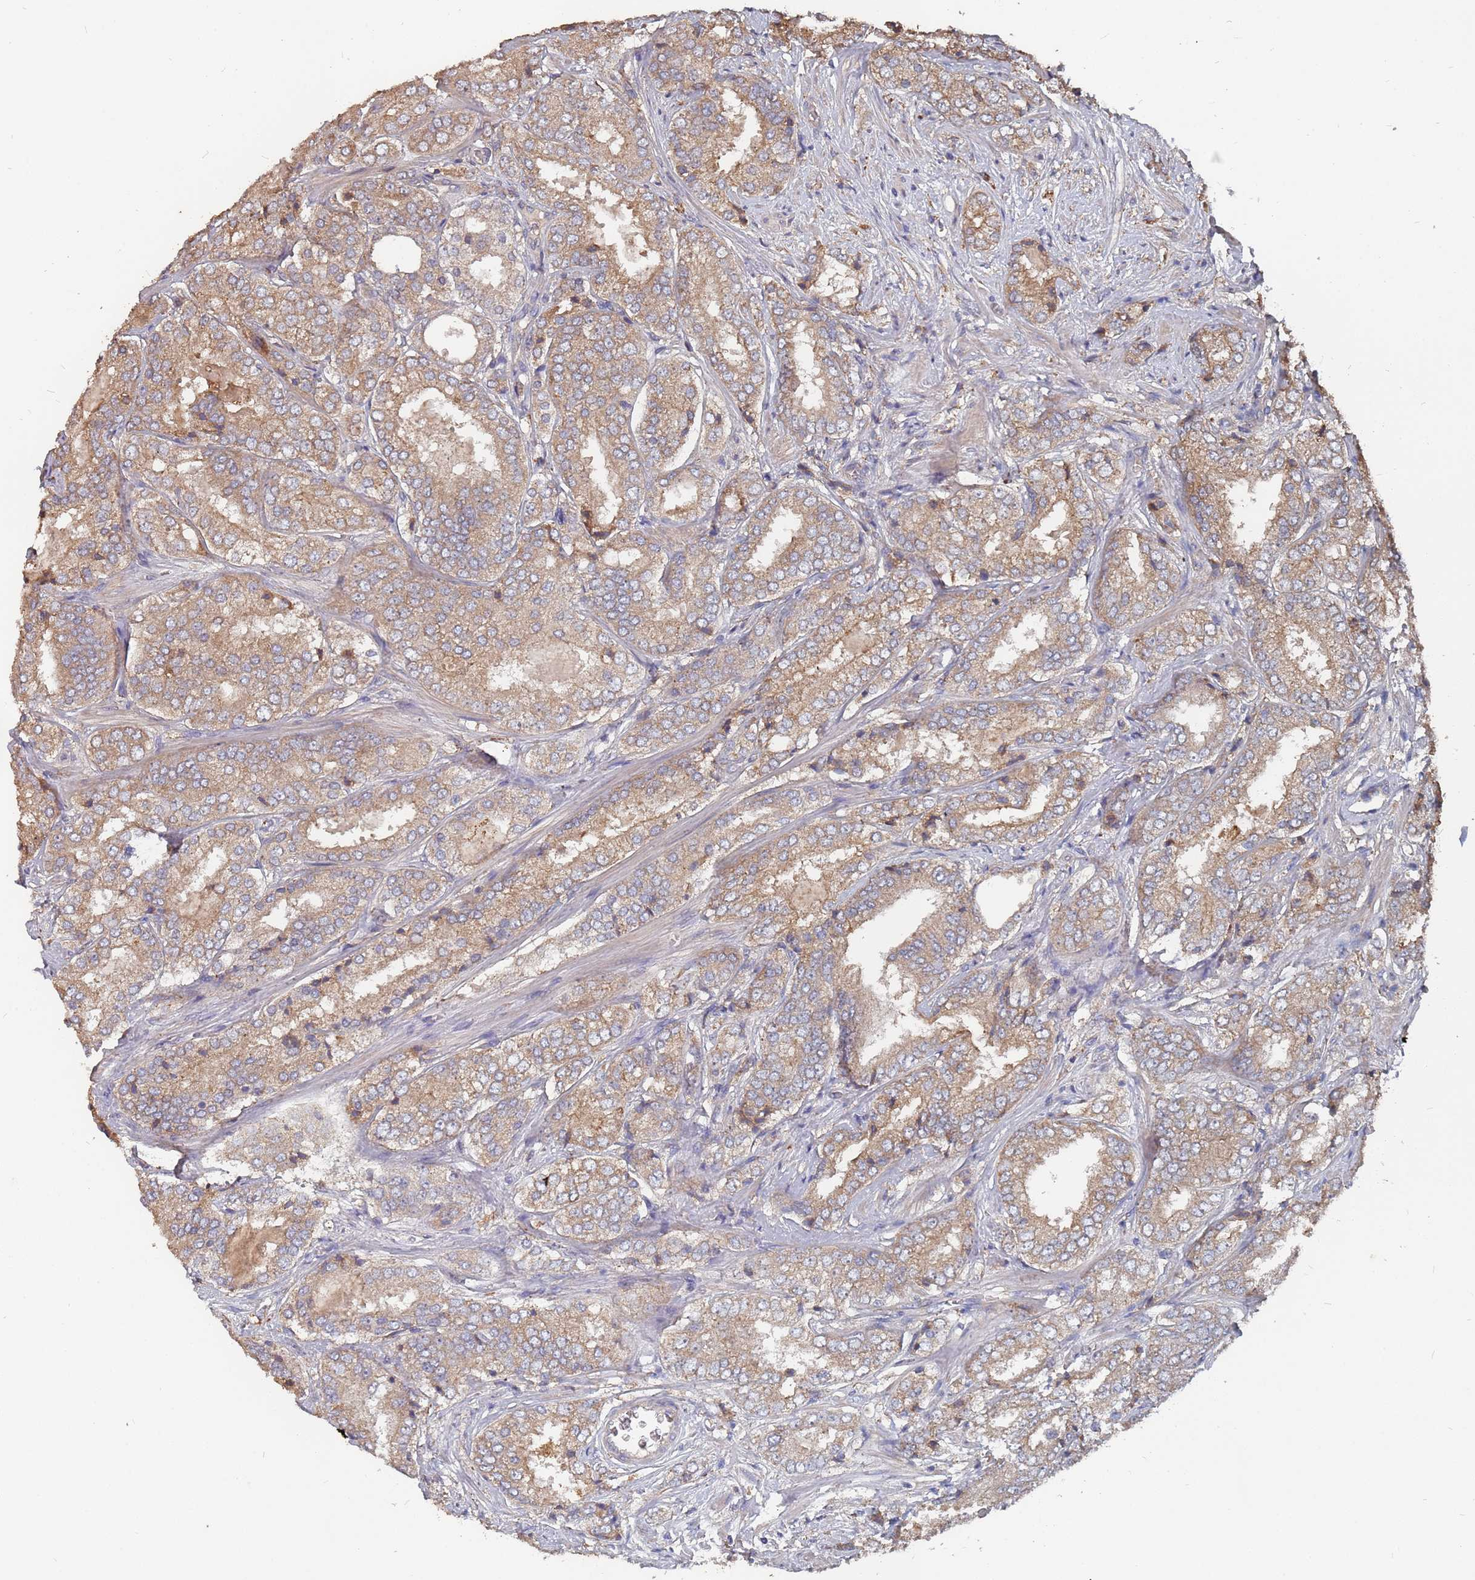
{"staining": {"intensity": "moderate", "quantity": "25%-75%", "location": "cytoplasmic/membranous"}, "tissue": "prostate cancer", "cell_type": "Tumor cells", "image_type": "cancer", "snomed": [{"axis": "morphology", "description": "Adenocarcinoma, High grade"}, {"axis": "topography", "description": "Prostate"}], "caption": "Immunohistochemistry of high-grade adenocarcinoma (prostate) demonstrates medium levels of moderate cytoplasmic/membranous staining in approximately 25%-75% of tumor cells. (DAB IHC, brown staining for protein, blue staining for nuclei).", "gene": "ATG5", "patient": {"sex": "male", "age": 63}}